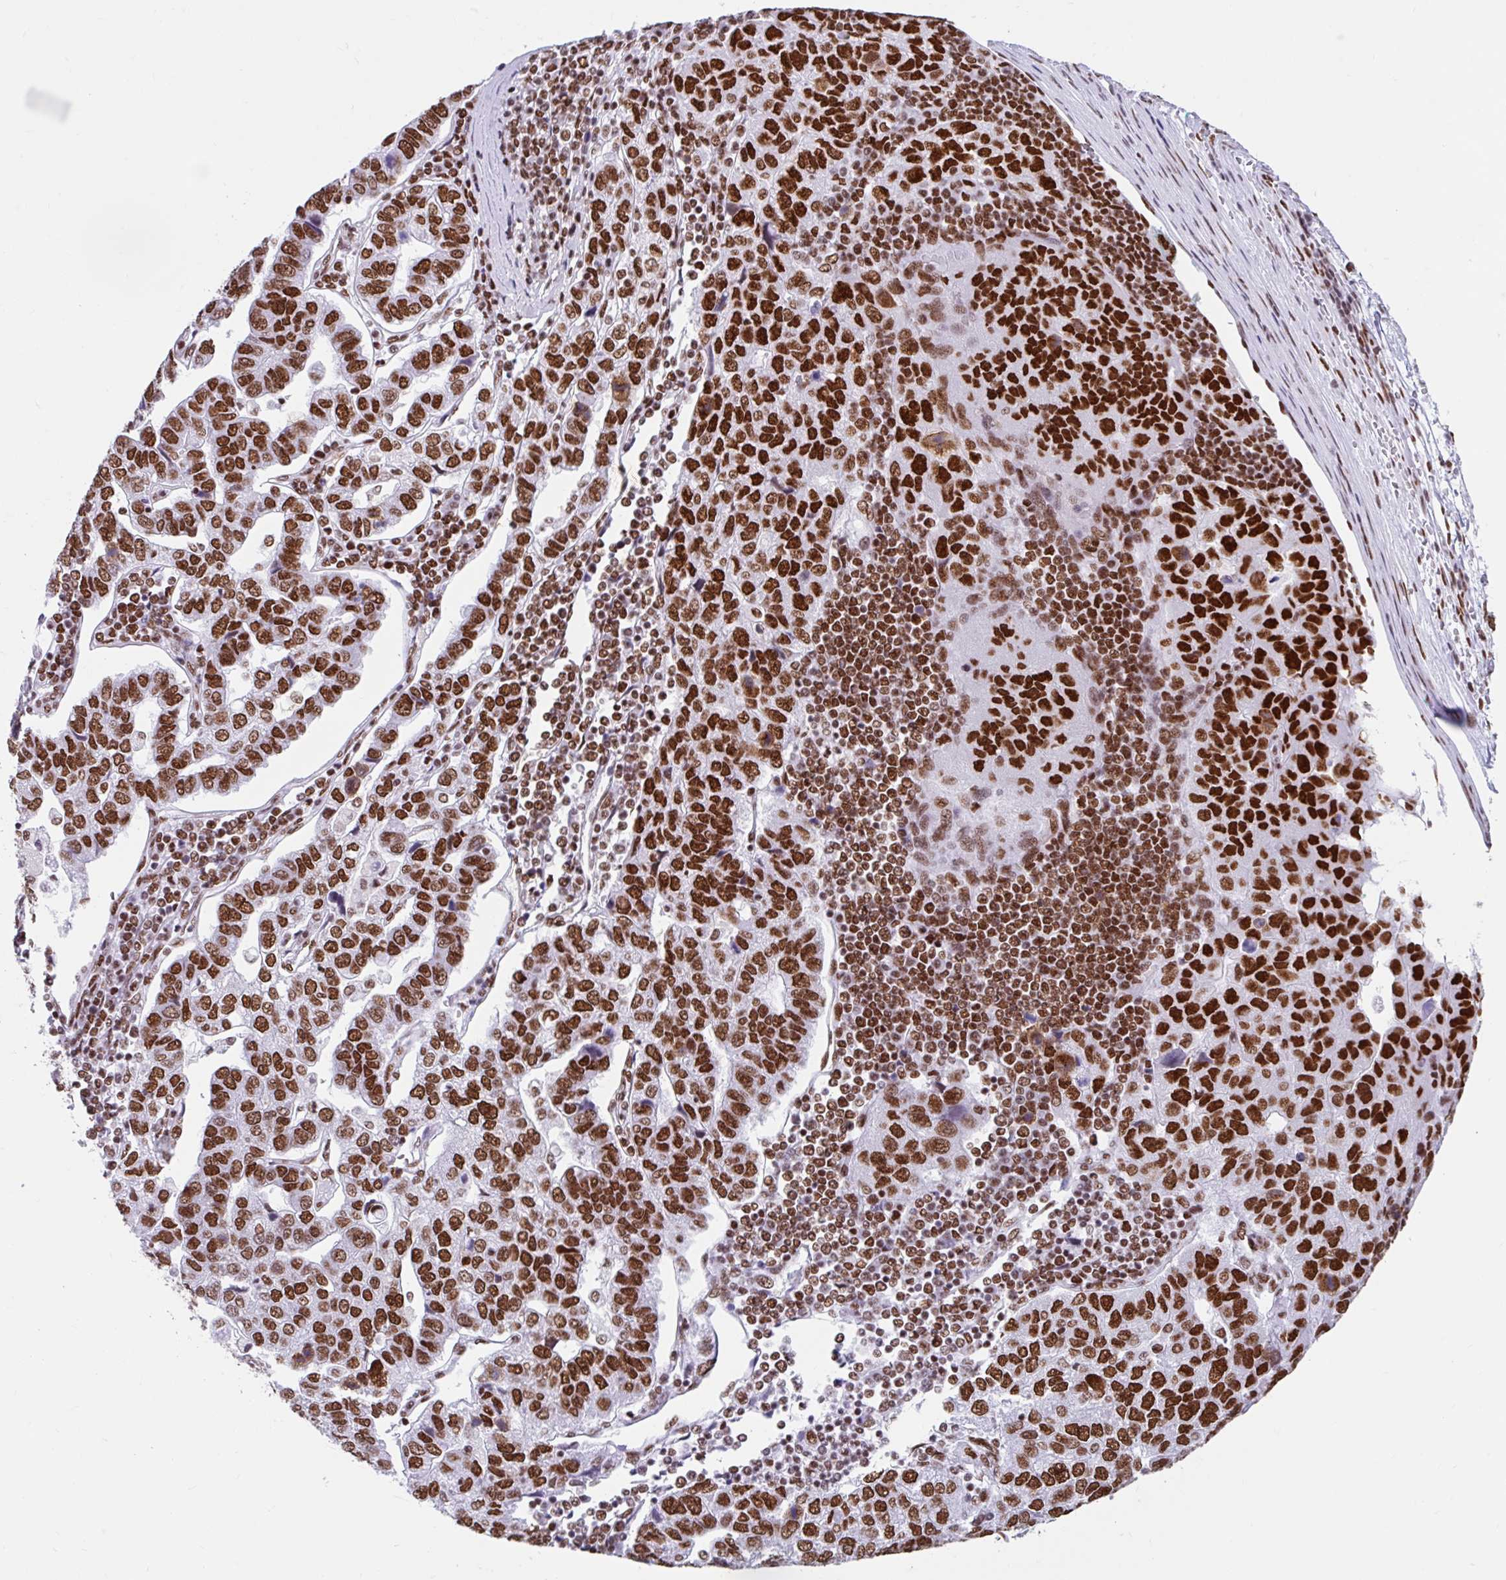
{"staining": {"intensity": "strong", "quantity": ">75%", "location": "nuclear"}, "tissue": "pancreatic cancer", "cell_type": "Tumor cells", "image_type": "cancer", "snomed": [{"axis": "morphology", "description": "Adenocarcinoma, NOS"}, {"axis": "topography", "description": "Pancreas"}], "caption": "Immunohistochemical staining of adenocarcinoma (pancreatic) reveals high levels of strong nuclear expression in approximately >75% of tumor cells. (DAB (3,3'-diaminobenzidine) = brown stain, brightfield microscopy at high magnification).", "gene": "KHDRBS1", "patient": {"sex": "female", "age": 61}}